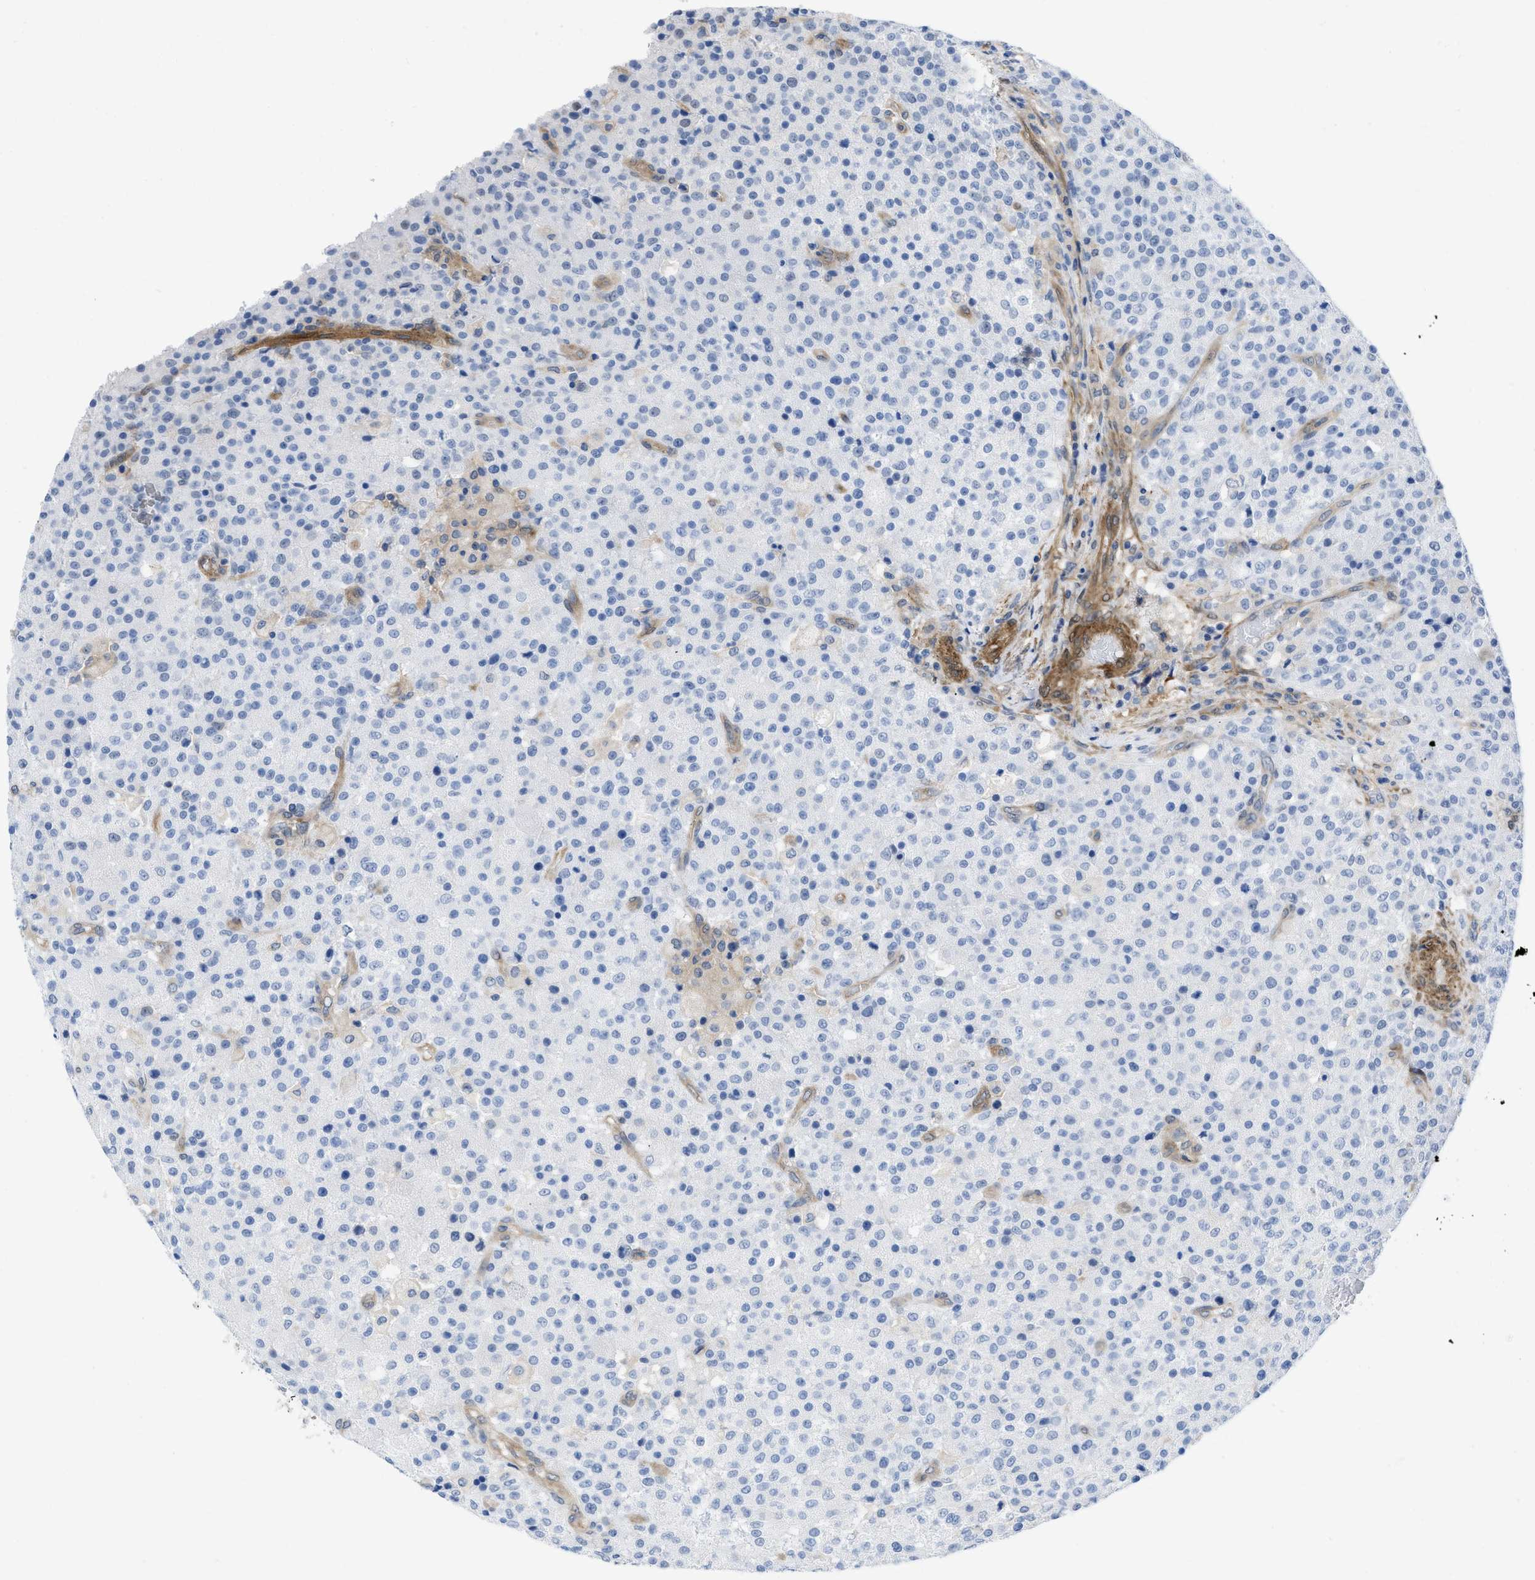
{"staining": {"intensity": "negative", "quantity": "none", "location": "none"}, "tissue": "testis cancer", "cell_type": "Tumor cells", "image_type": "cancer", "snomed": [{"axis": "morphology", "description": "Seminoma, NOS"}, {"axis": "topography", "description": "Testis"}], "caption": "High power microscopy photomicrograph of an immunohistochemistry image of testis cancer (seminoma), revealing no significant positivity in tumor cells.", "gene": "PDLIM5", "patient": {"sex": "male", "age": 59}}